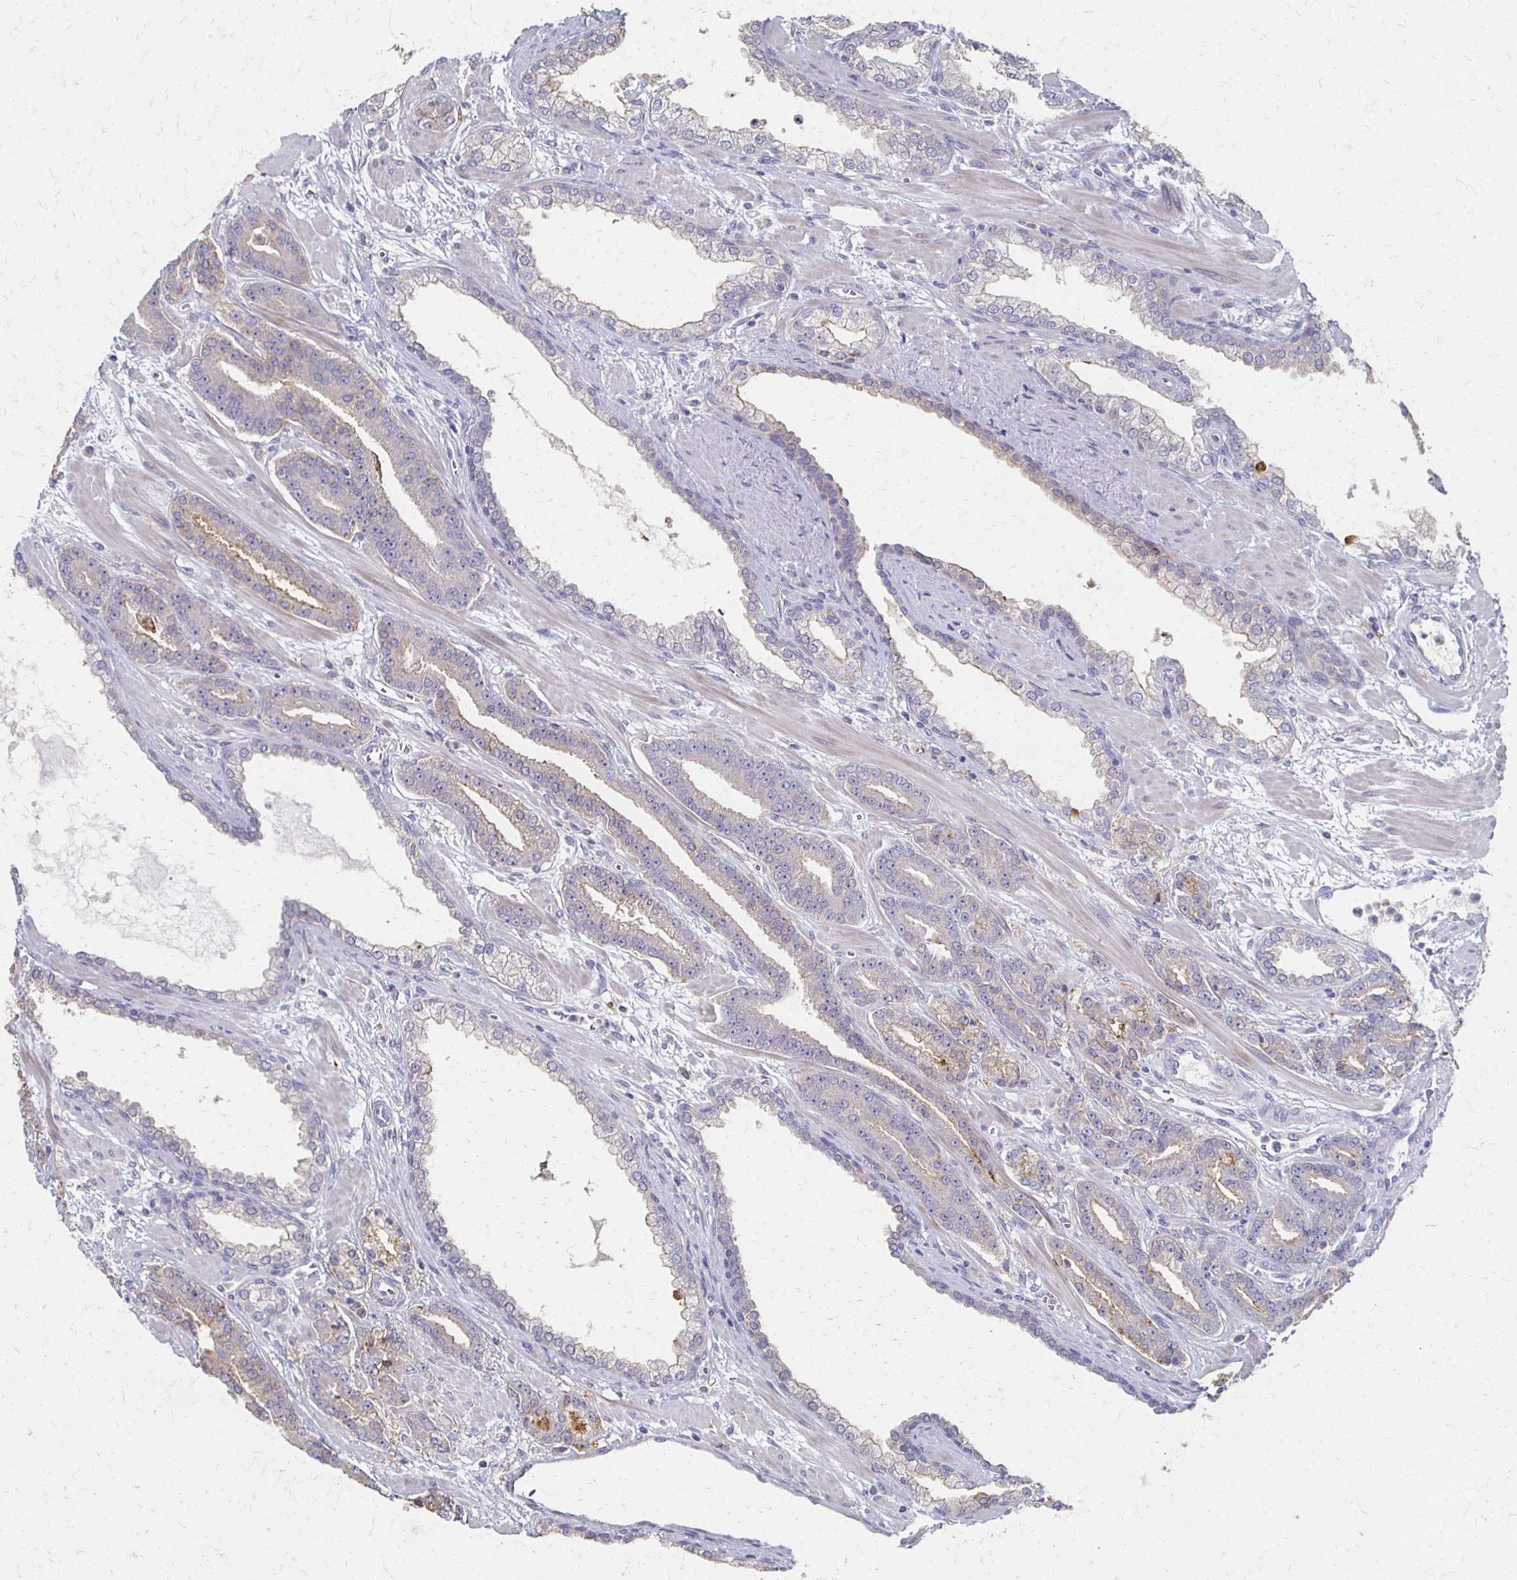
{"staining": {"intensity": "weak", "quantity": "<25%", "location": "cytoplasmic/membranous"}, "tissue": "prostate cancer", "cell_type": "Tumor cells", "image_type": "cancer", "snomed": [{"axis": "morphology", "description": "Adenocarcinoma, High grade"}, {"axis": "topography", "description": "Prostate"}], "caption": "Image shows no protein staining in tumor cells of prostate cancer tissue.", "gene": "CX3CR1", "patient": {"sex": "male", "age": 60}}